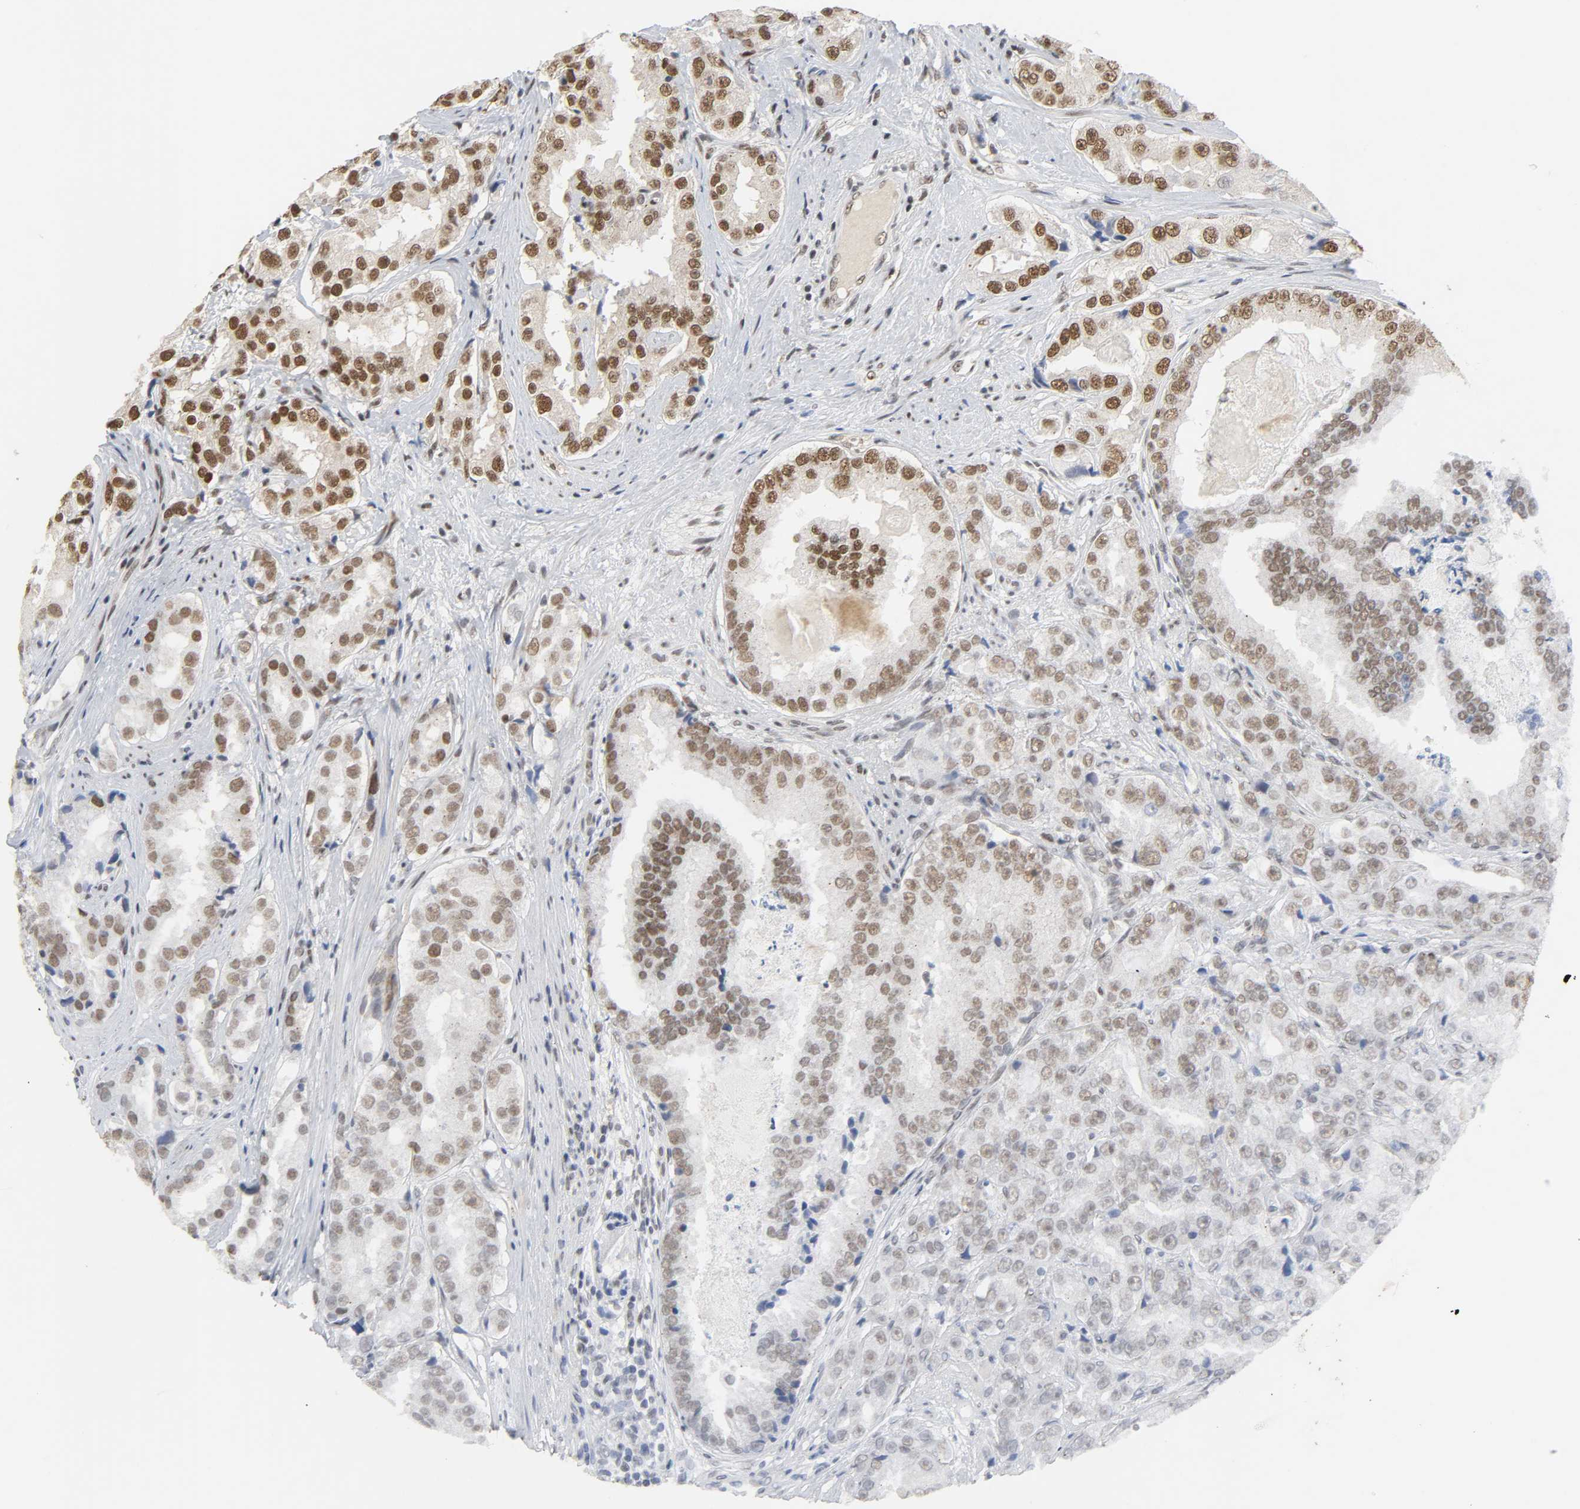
{"staining": {"intensity": "moderate", "quantity": ">75%", "location": "nuclear"}, "tissue": "prostate cancer", "cell_type": "Tumor cells", "image_type": "cancer", "snomed": [{"axis": "morphology", "description": "Adenocarcinoma, High grade"}, {"axis": "topography", "description": "Prostate"}], "caption": "Protein staining shows moderate nuclear expression in about >75% of tumor cells in prostate cancer (adenocarcinoma (high-grade)). (DAB = brown stain, brightfield microscopy at high magnification).", "gene": "NCOA6", "patient": {"sex": "male", "age": 73}}